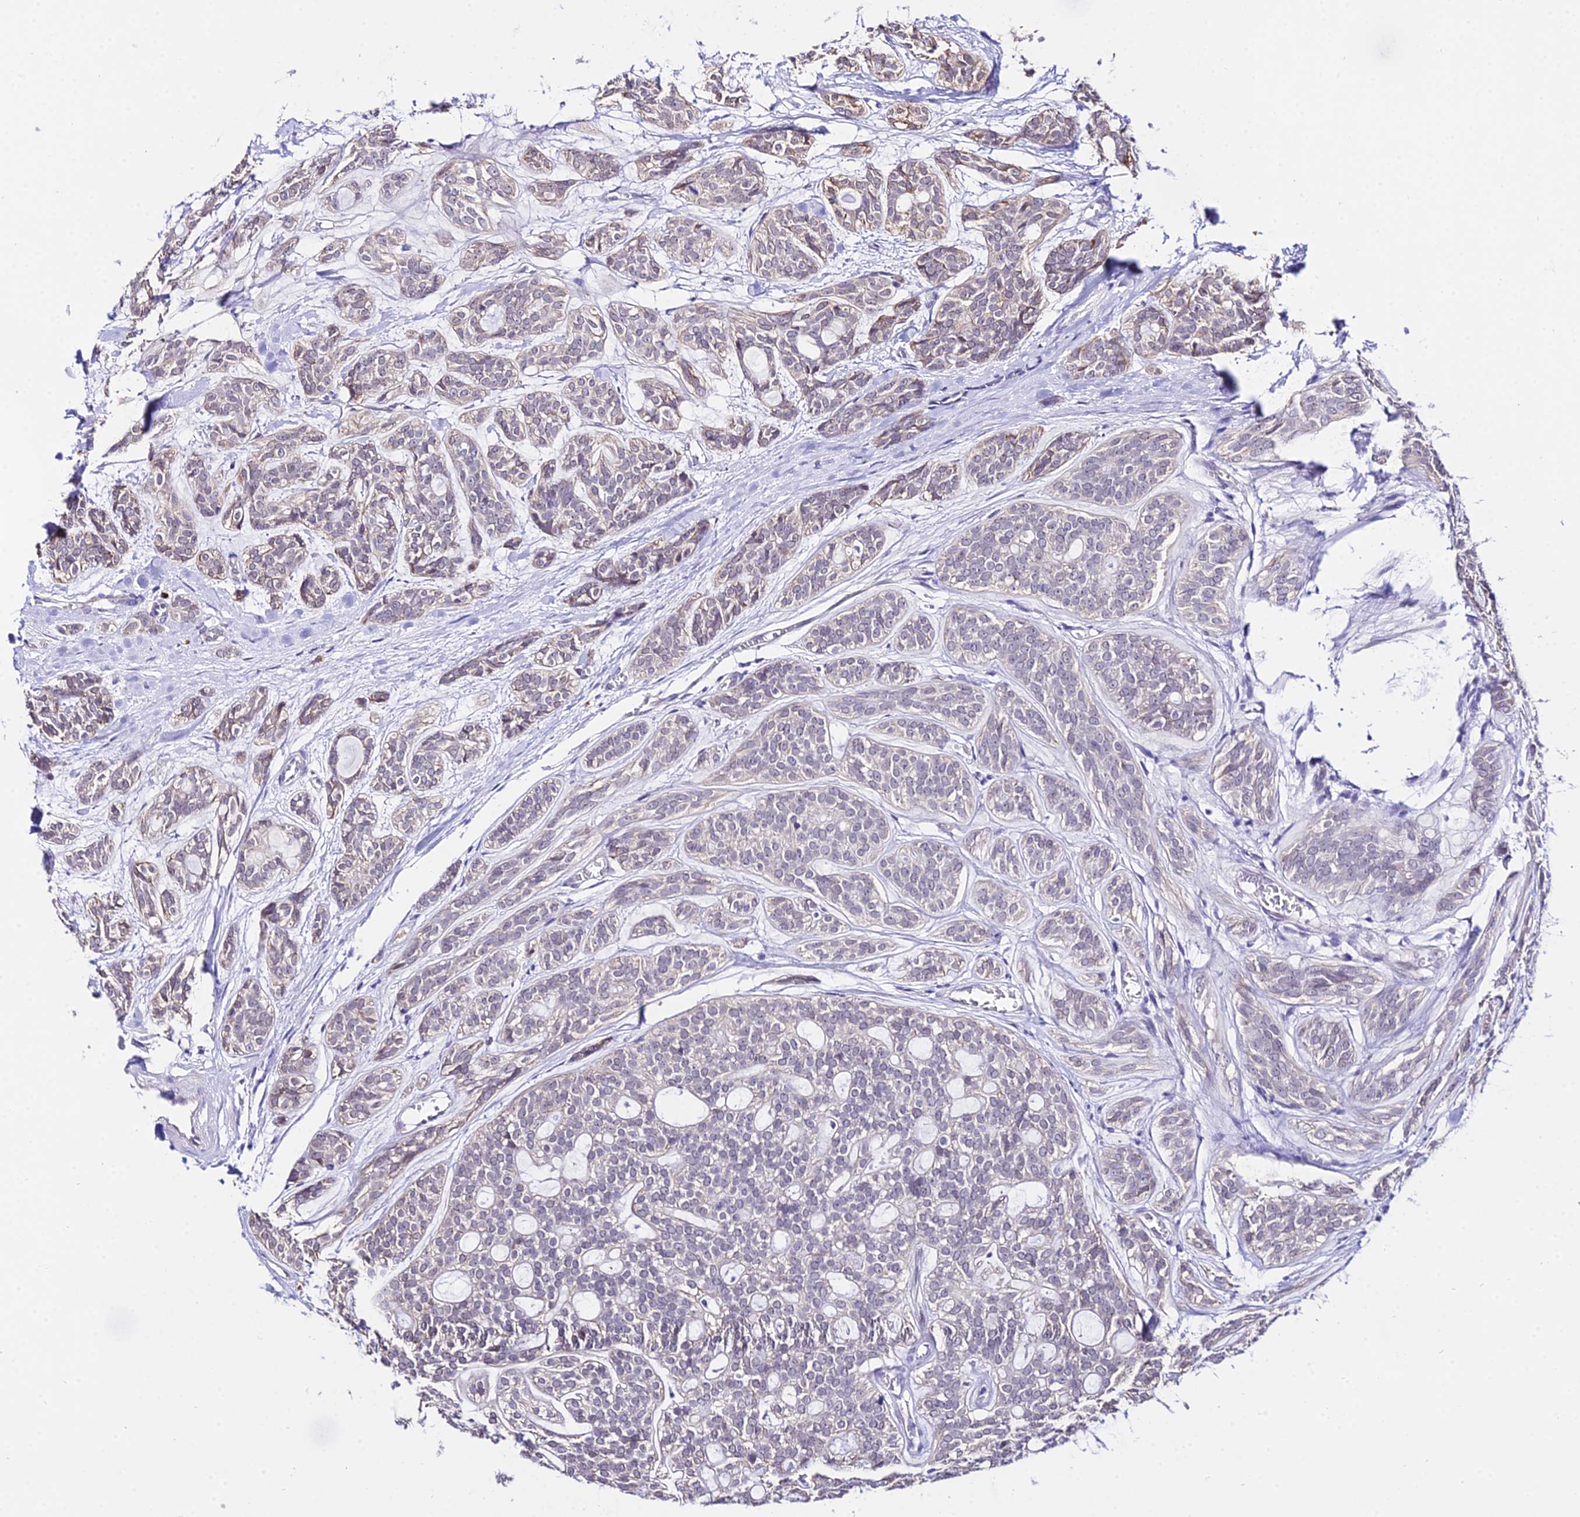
{"staining": {"intensity": "negative", "quantity": "none", "location": "none"}, "tissue": "head and neck cancer", "cell_type": "Tumor cells", "image_type": "cancer", "snomed": [{"axis": "morphology", "description": "Adenocarcinoma, NOS"}, {"axis": "topography", "description": "Head-Neck"}], "caption": "This is an IHC histopathology image of head and neck adenocarcinoma. There is no staining in tumor cells.", "gene": "POLR2I", "patient": {"sex": "male", "age": 66}}